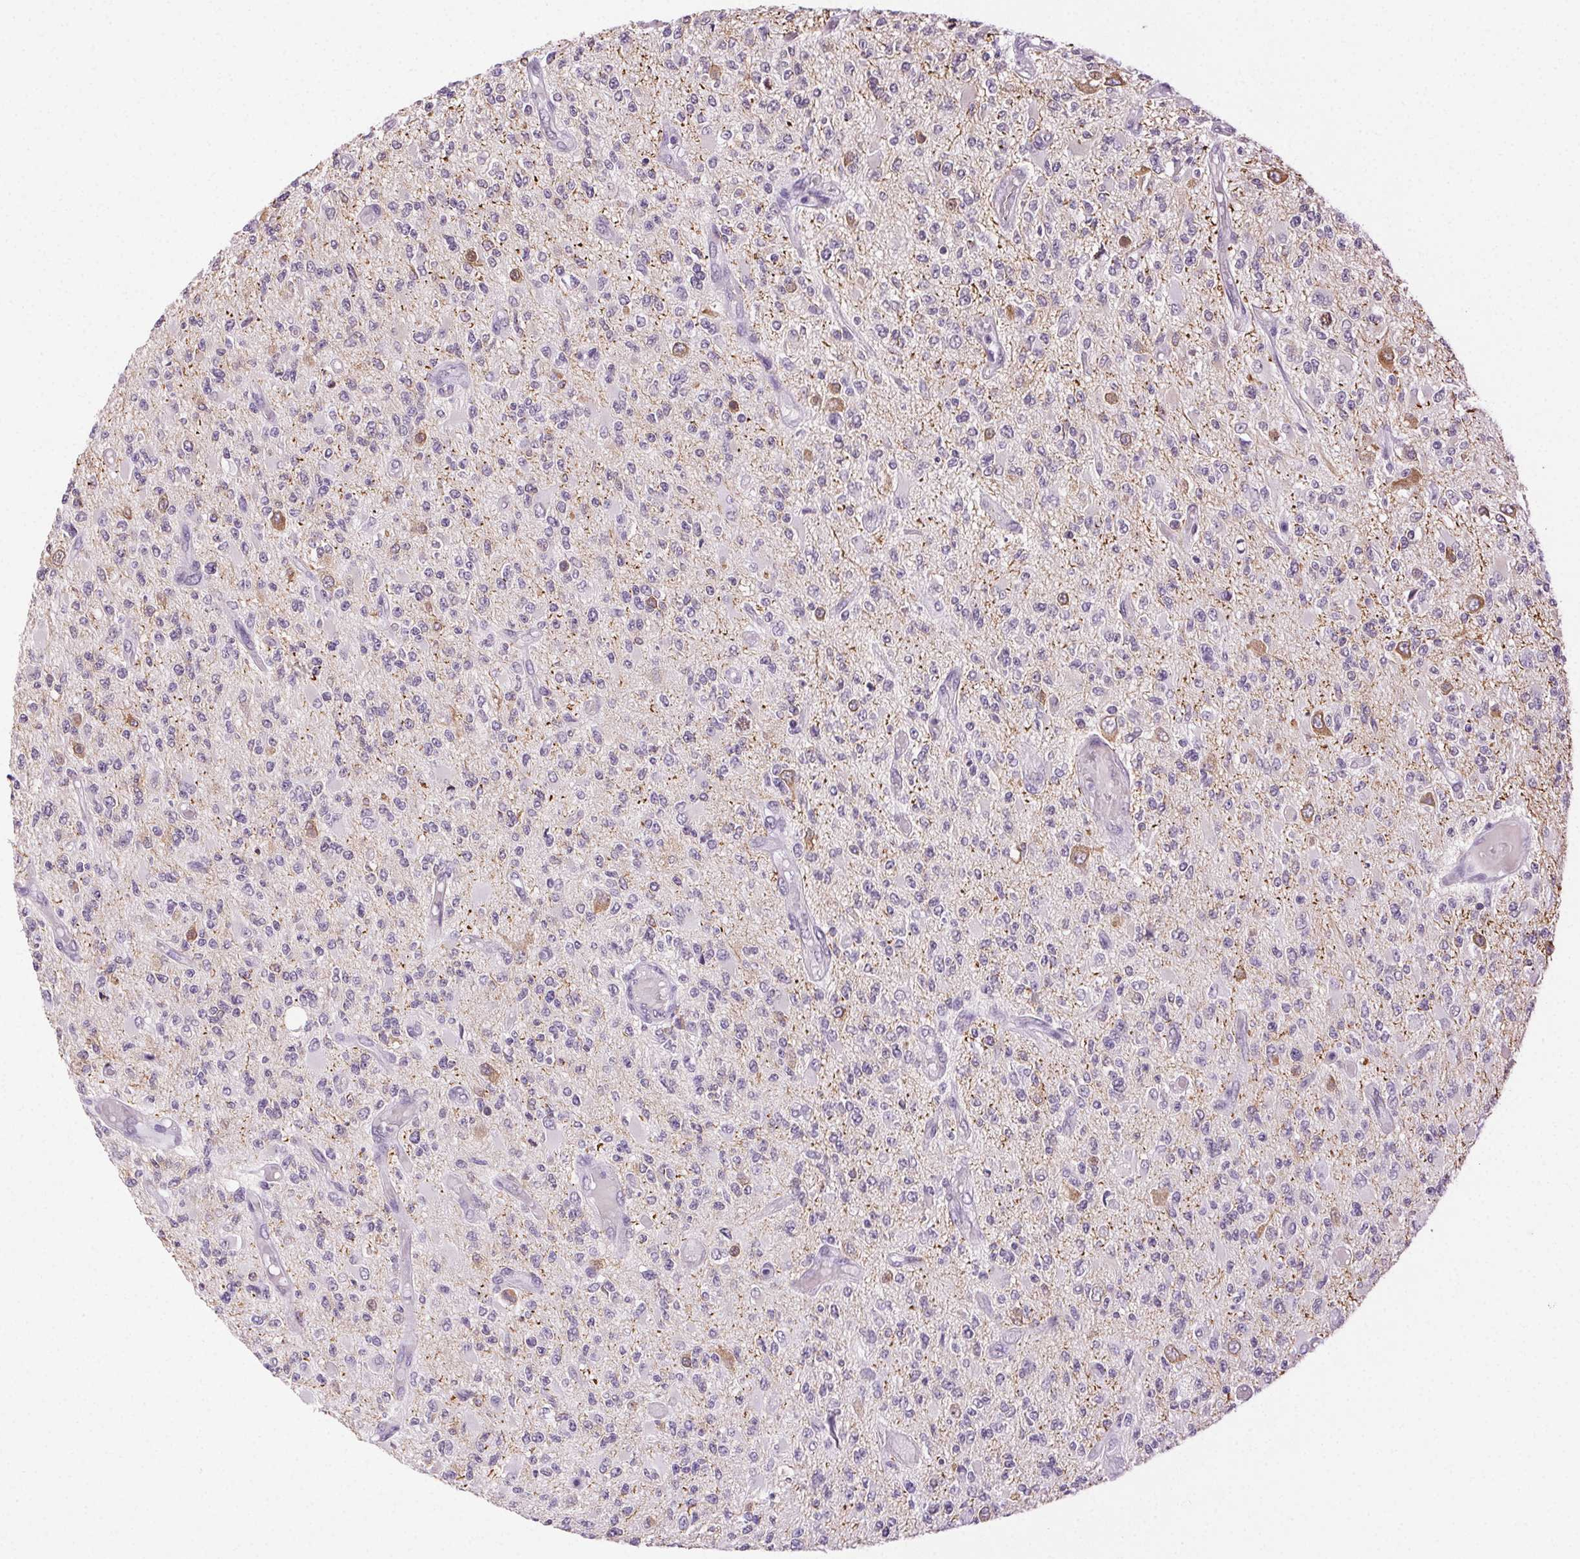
{"staining": {"intensity": "negative", "quantity": "none", "location": "none"}, "tissue": "glioma", "cell_type": "Tumor cells", "image_type": "cancer", "snomed": [{"axis": "morphology", "description": "Glioma, malignant, High grade"}, {"axis": "topography", "description": "Brain"}], "caption": "This image is of high-grade glioma (malignant) stained with immunohistochemistry to label a protein in brown with the nuclei are counter-stained blue. There is no positivity in tumor cells.", "gene": "CLDN10", "patient": {"sex": "female", "age": 63}}